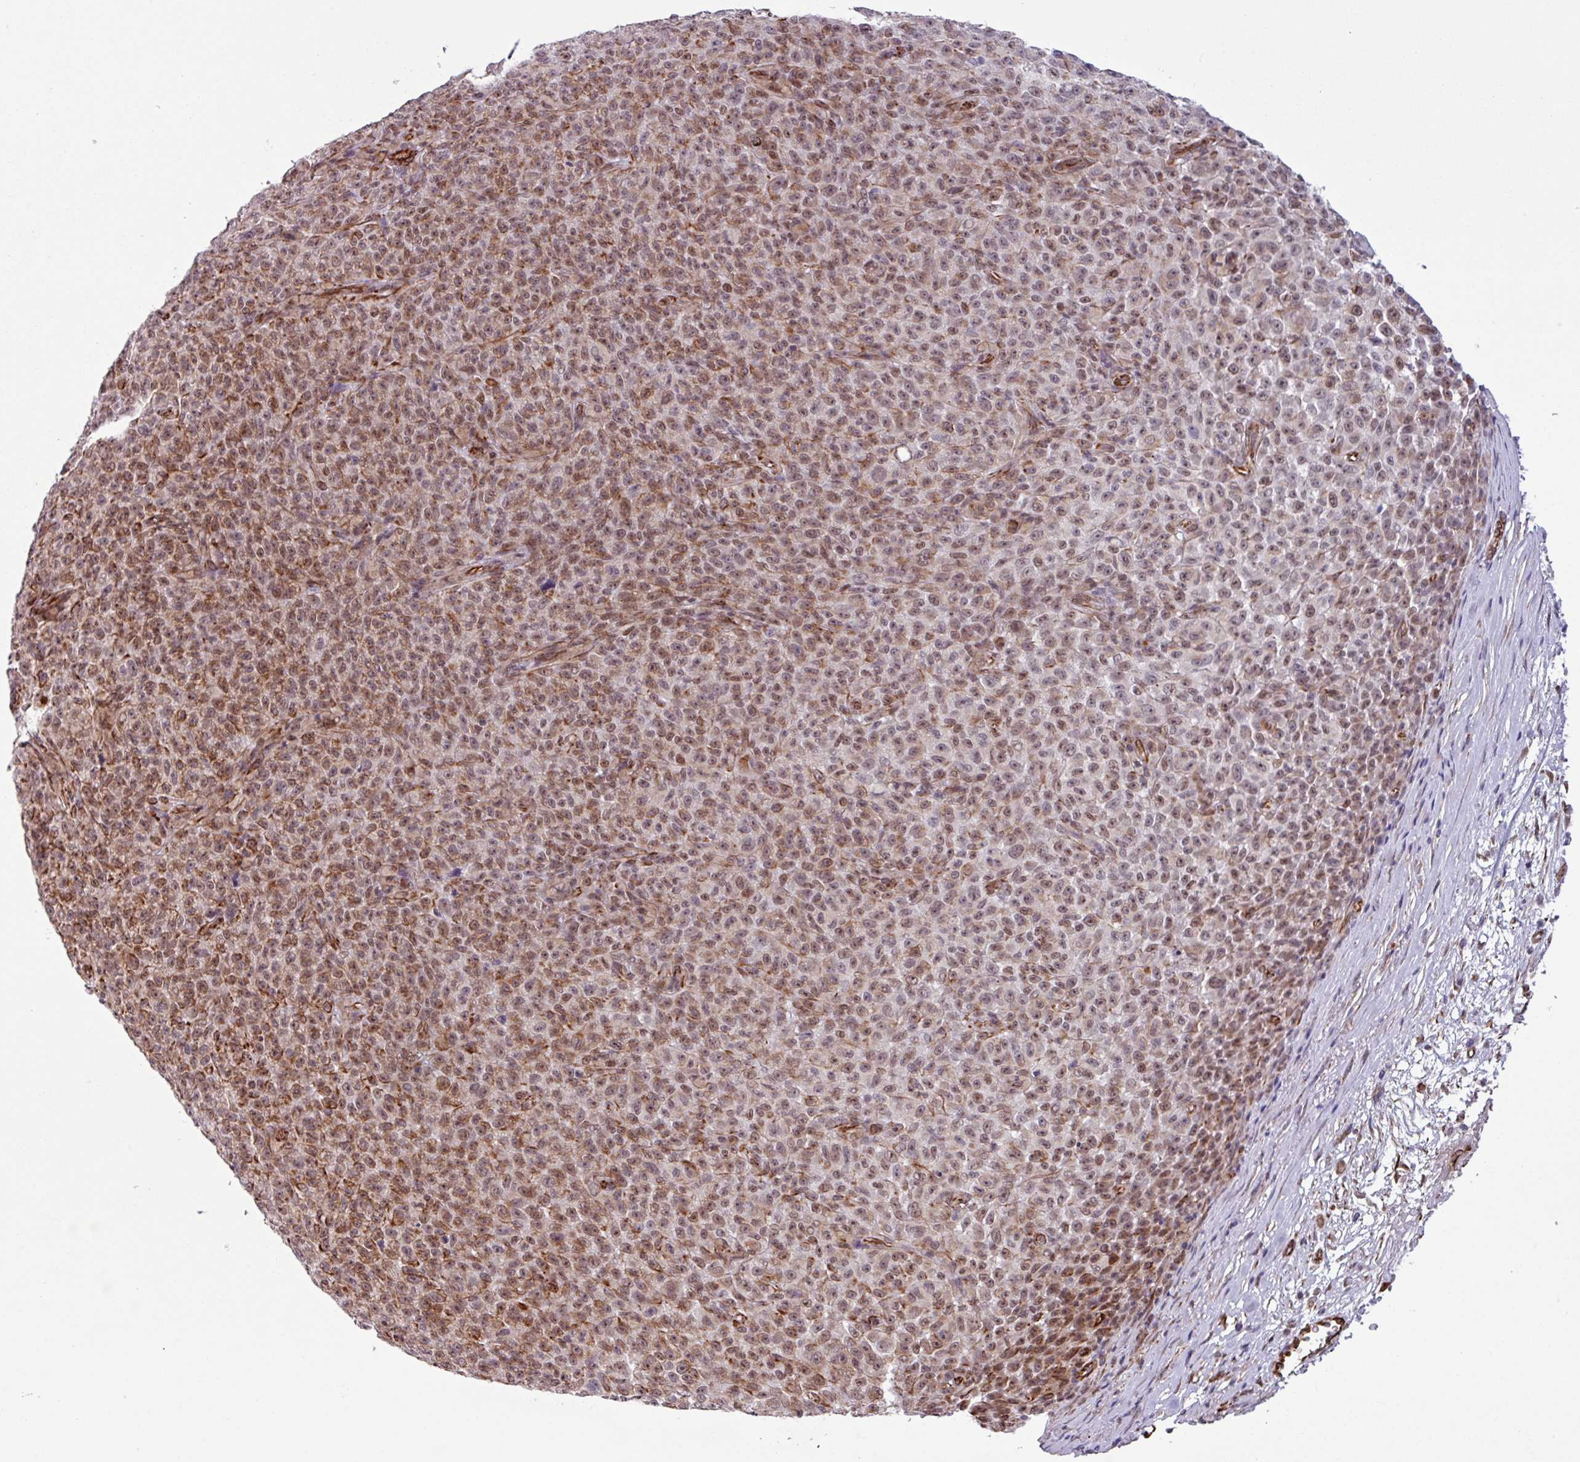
{"staining": {"intensity": "moderate", "quantity": ">75%", "location": "cytoplasmic/membranous,nuclear"}, "tissue": "melanoma", "cell_type": "Tumor cells", "image_type": "cancer", "snomed": [{"axis": "morphology", "description": "Malignant melanoma, NOS"}, {"axis": "topography", "description": "Skin"}], "caption": "Moderate cytoplasmic/membranous and nuclear positivity is seen in about >75% of tumor cells in melanoma. (DAB IHC, brown staining for protein, blue staining for nuclei).", "gene": "CHD3", "patient": {"sex": "female", "age": 82}}